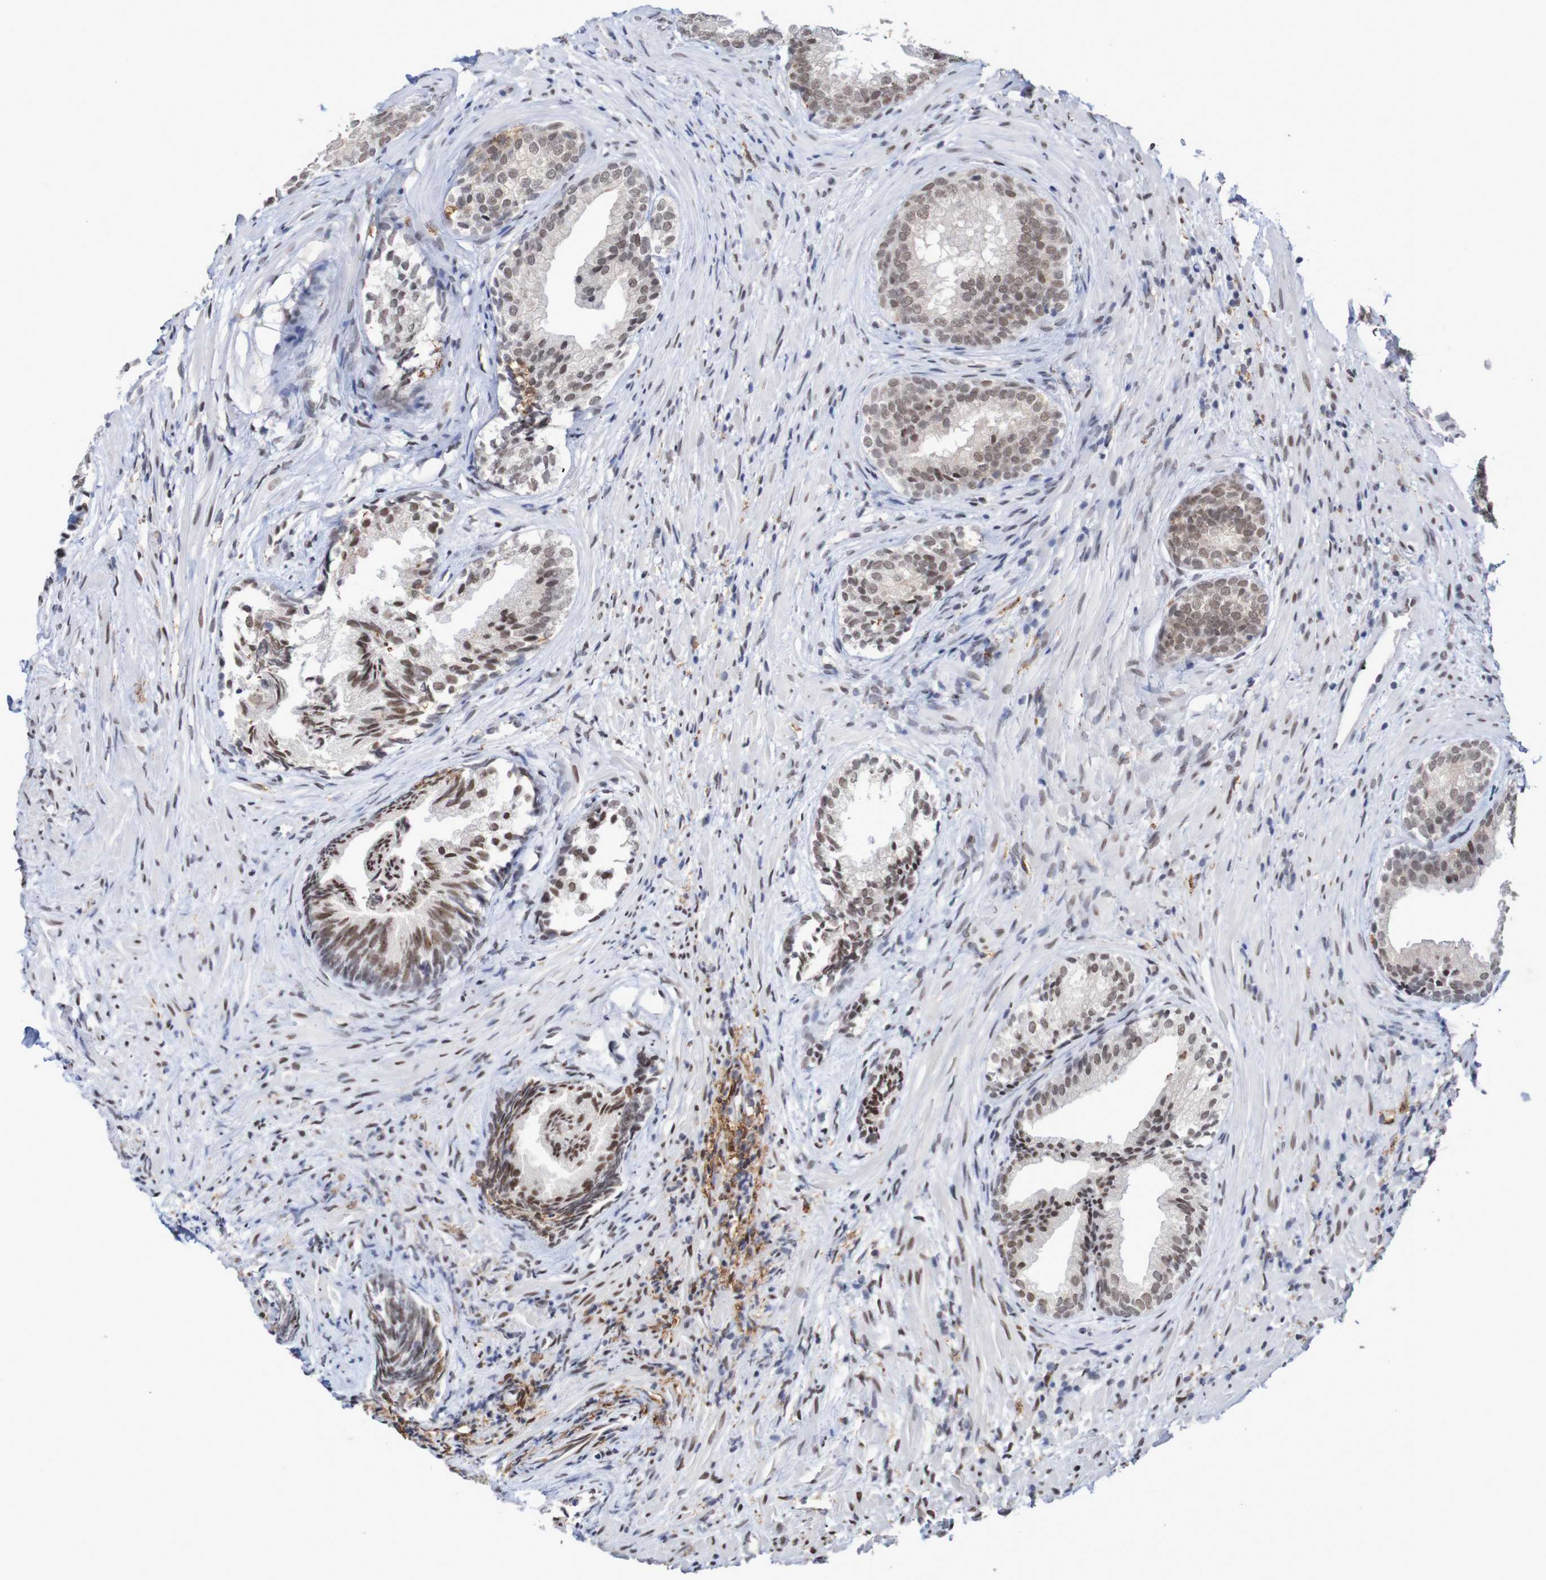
{"staining": {"intensity": "moderate", "quantity": ">75%", "location": "nuclear"}, "tissue": "prostate", "cell_type": "Glandular cells", "image_type": "normal", "snomed": [{"axis": "morphology", "description": "Normal tissue, NOS"}, {"axis": "topography", "description": "Prostate"}], "caption": "An immunohistochemistry (IHC) image of unremarkable tissue is shown. Protein staining in brown labels moderate nuclear positivity in prostate within glandular cells. (Stains: DAB in brown, nuclei in blue, Microscopy: brightfield microscopy at high magnification).", "gene": "MRTFB", "patient": {"sex": "male", "age": 76}}